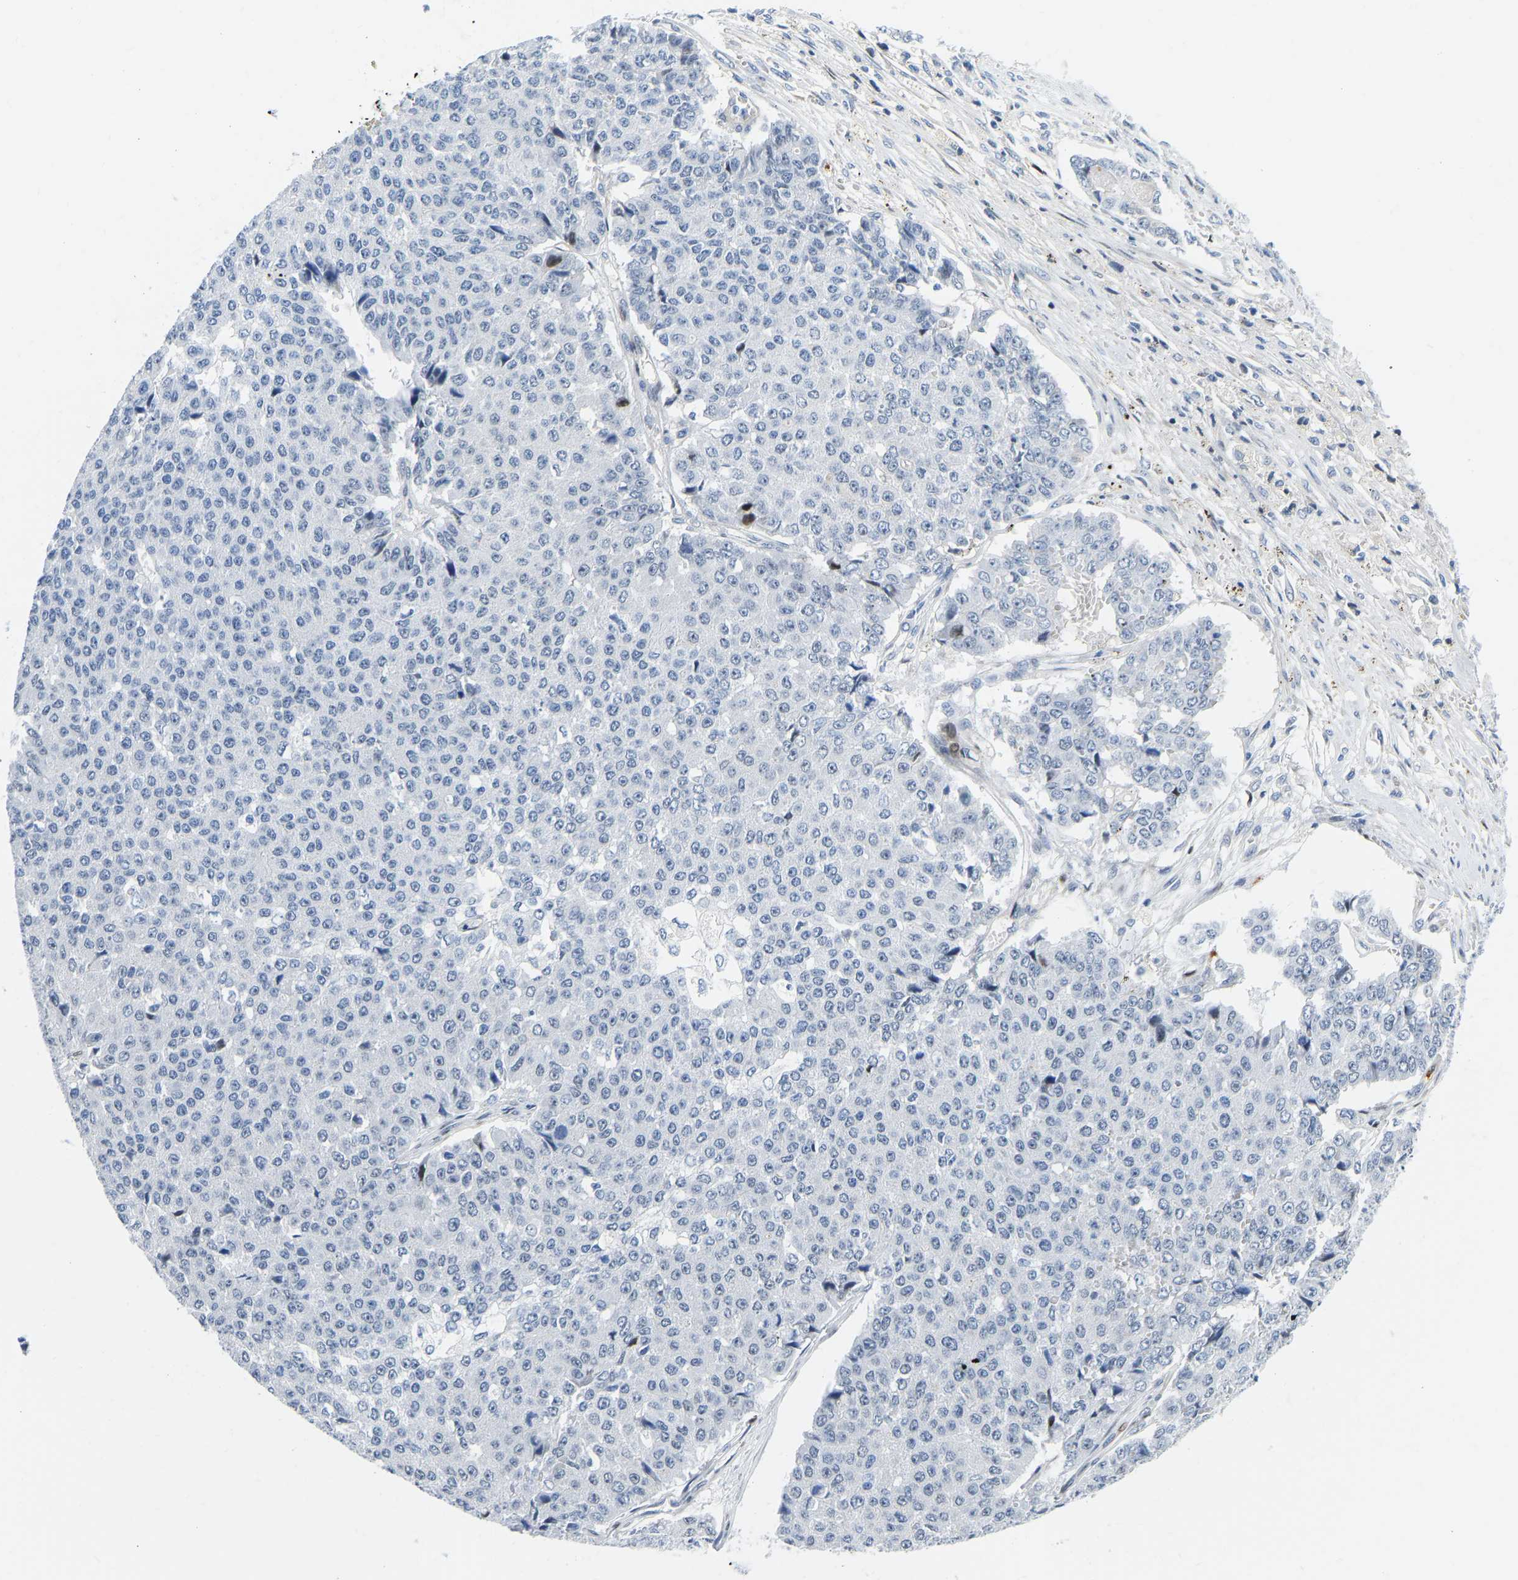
{"staining": {"intensity": "moderate", "quantity": "<25%", "location": "nuclear"}, "tissue": "pancreatic cancer", "cell_type": "Tumor cells", "image_type": "cancer", "snomed": [{"axis": "morphology", "description": "Adenocarcinoma, NOS"}, {"axis": "topography", "description": "Pancreas"}], "caption": "Protein analysis of pancreatic adenocarcinoma tissue reveals moderate nuclear expression in approximately <25% of tumor cells.", "gene": "HDAC5", "patient": {"sex": "male", "age": 50}}